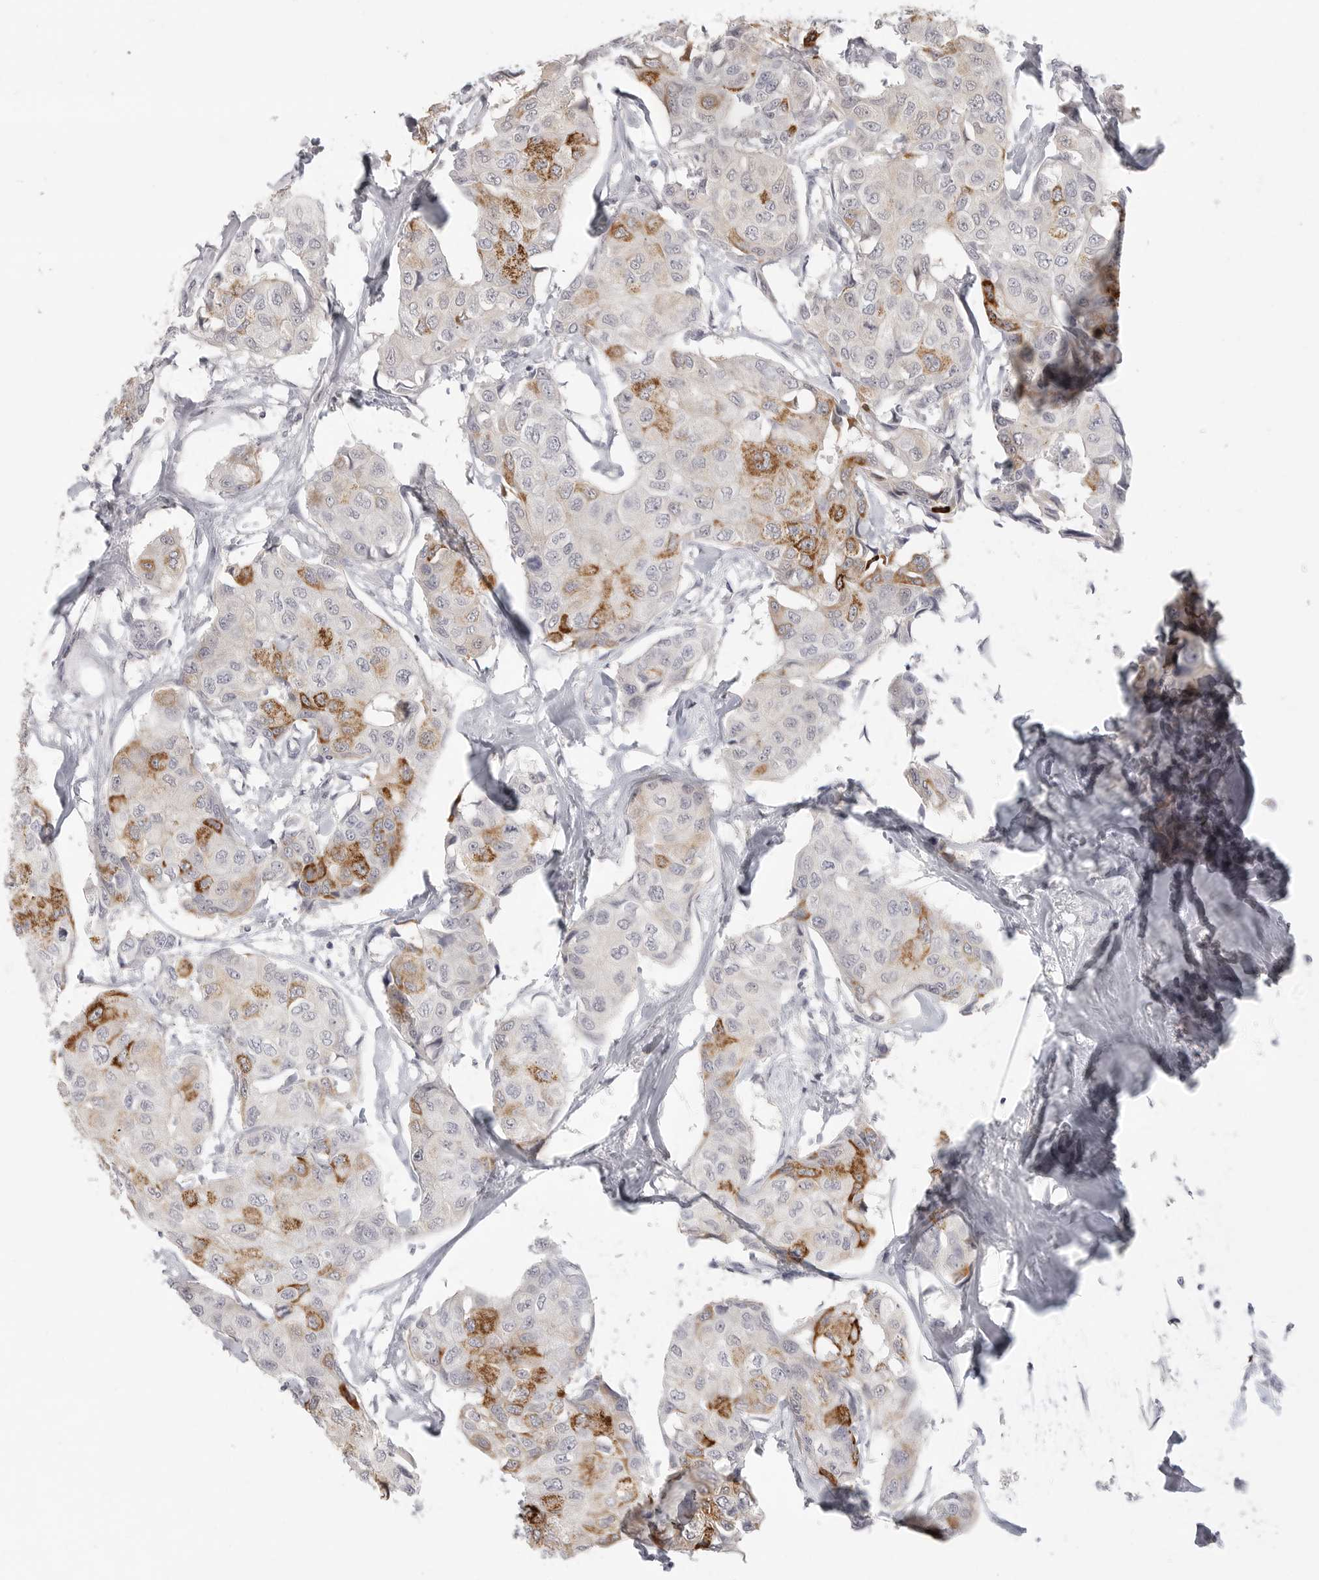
{"staining": {"intensity": "strong", "quantity": "<25%", "location": "cytoplasmic/membranous"}, "tissue": "breast cancer", "cell_type": "Tumor cells", "image_type": "cancer", "snomed": [{"axis": "morphology", "description": "Duct carcinoma"}, {"axis": "topography", "description": "Breast"}], "caption": "The photomicrograph demonstrates staining of breast cancer, revealing strong cytoplasmic/membranous protein positivity (brown color) within tumor cells. Immunohistochemistry stains the protein of interest in brown and the nuclei are stained blue.", "gene": "HMGCS2", "patient": {"sex": "female", "age": 80}}